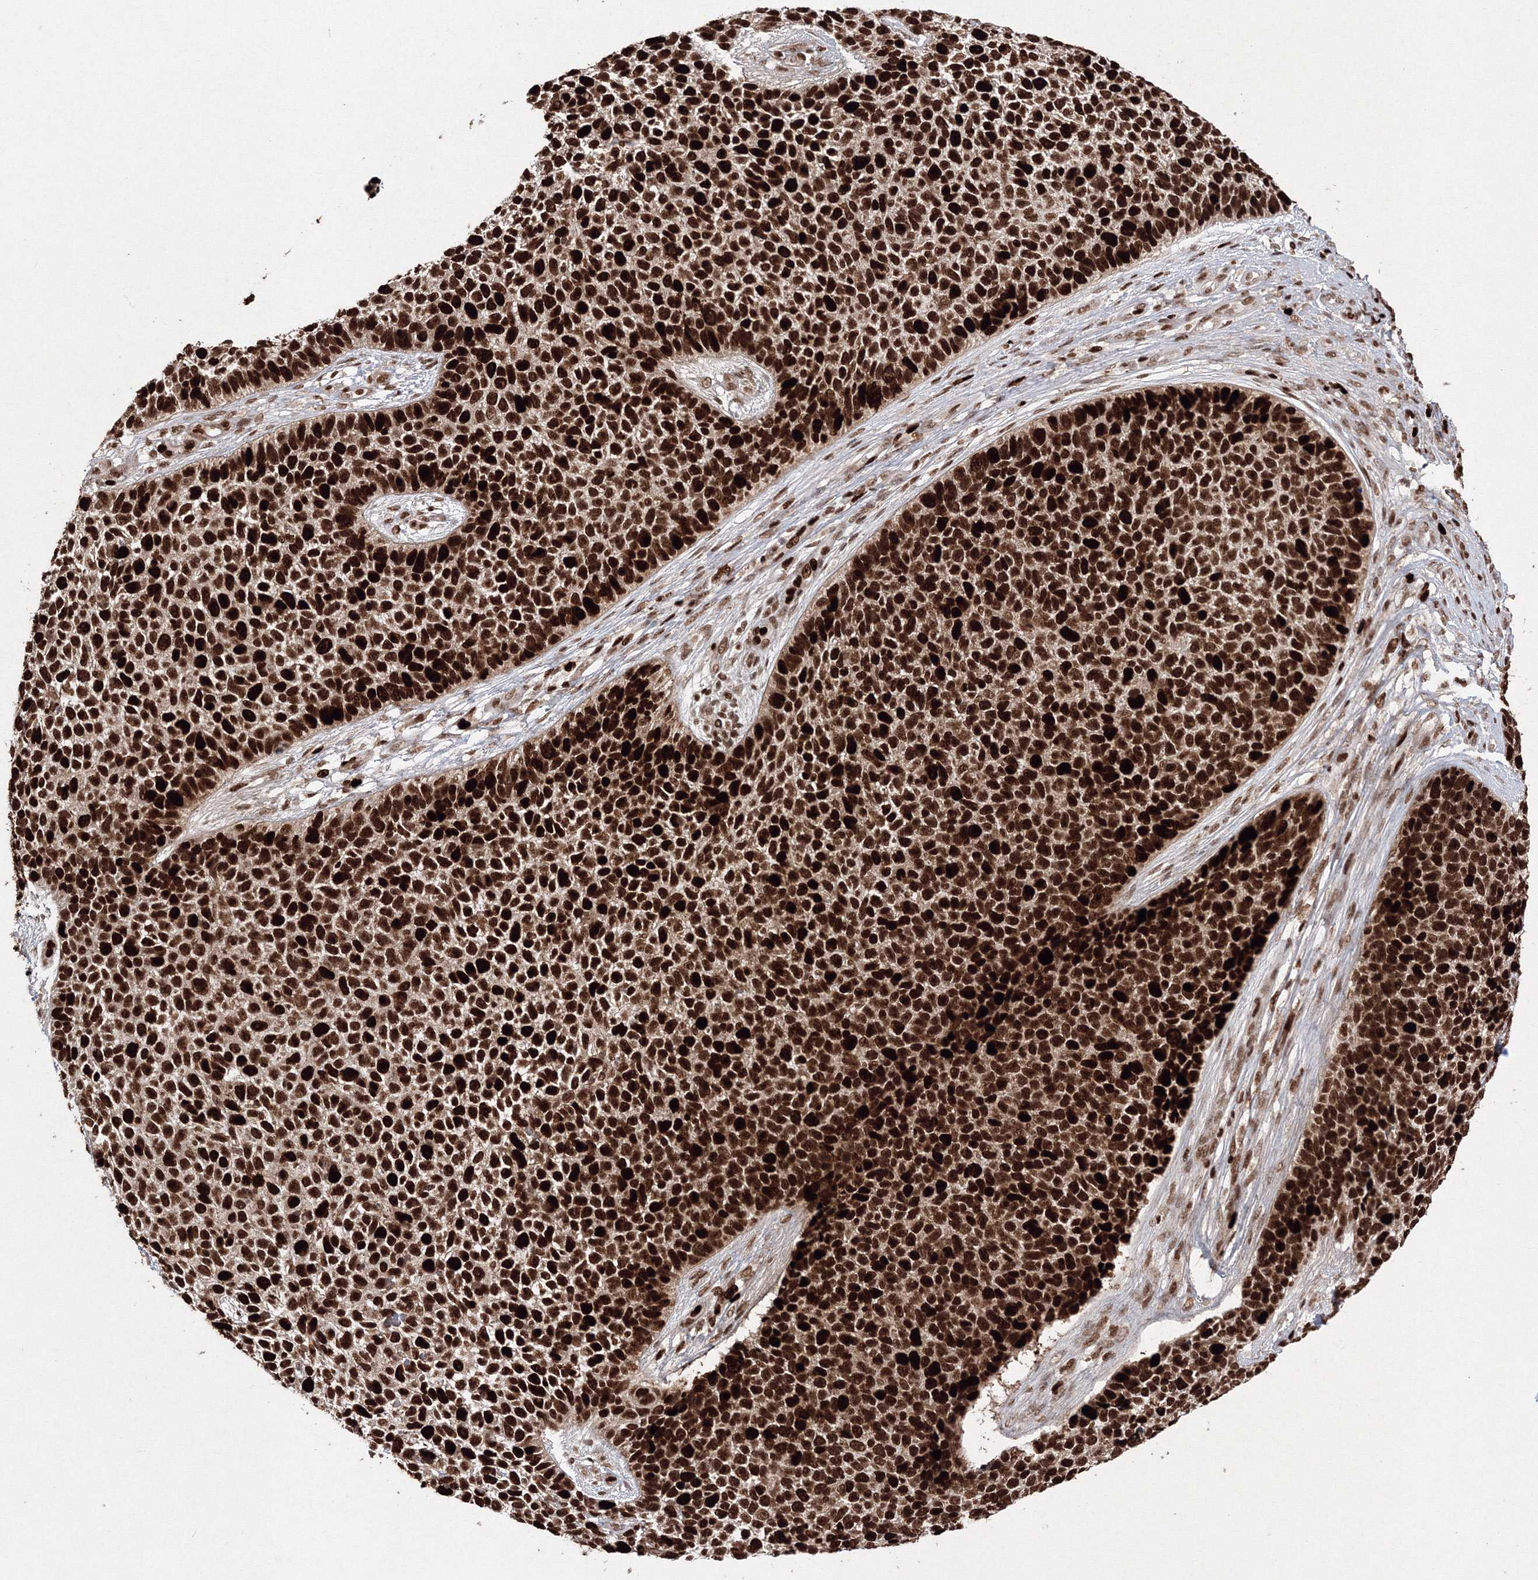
{"staining": {"intensity": "strong", "quantity": ">75%", "location": "nuclear"}, "tissue": "skin cancer", "cell_type": "Tumor cells", "image_type": "cancer", "snomed": [{"axis": "morphology", "description": "Basal cell carcinoma"}, {"axis": "topography", "description": "Skin"}], "caption": "Immunohistochemical staining of skin cancer (basal cell carcinoma) shows high levels of strong nuclear protein expression in approximately >75% of tumor cells. (IHC, brightfield microscopy, high magnification).", "gene": "LIG1", "patient": {"sex": "female", "age": 84}}